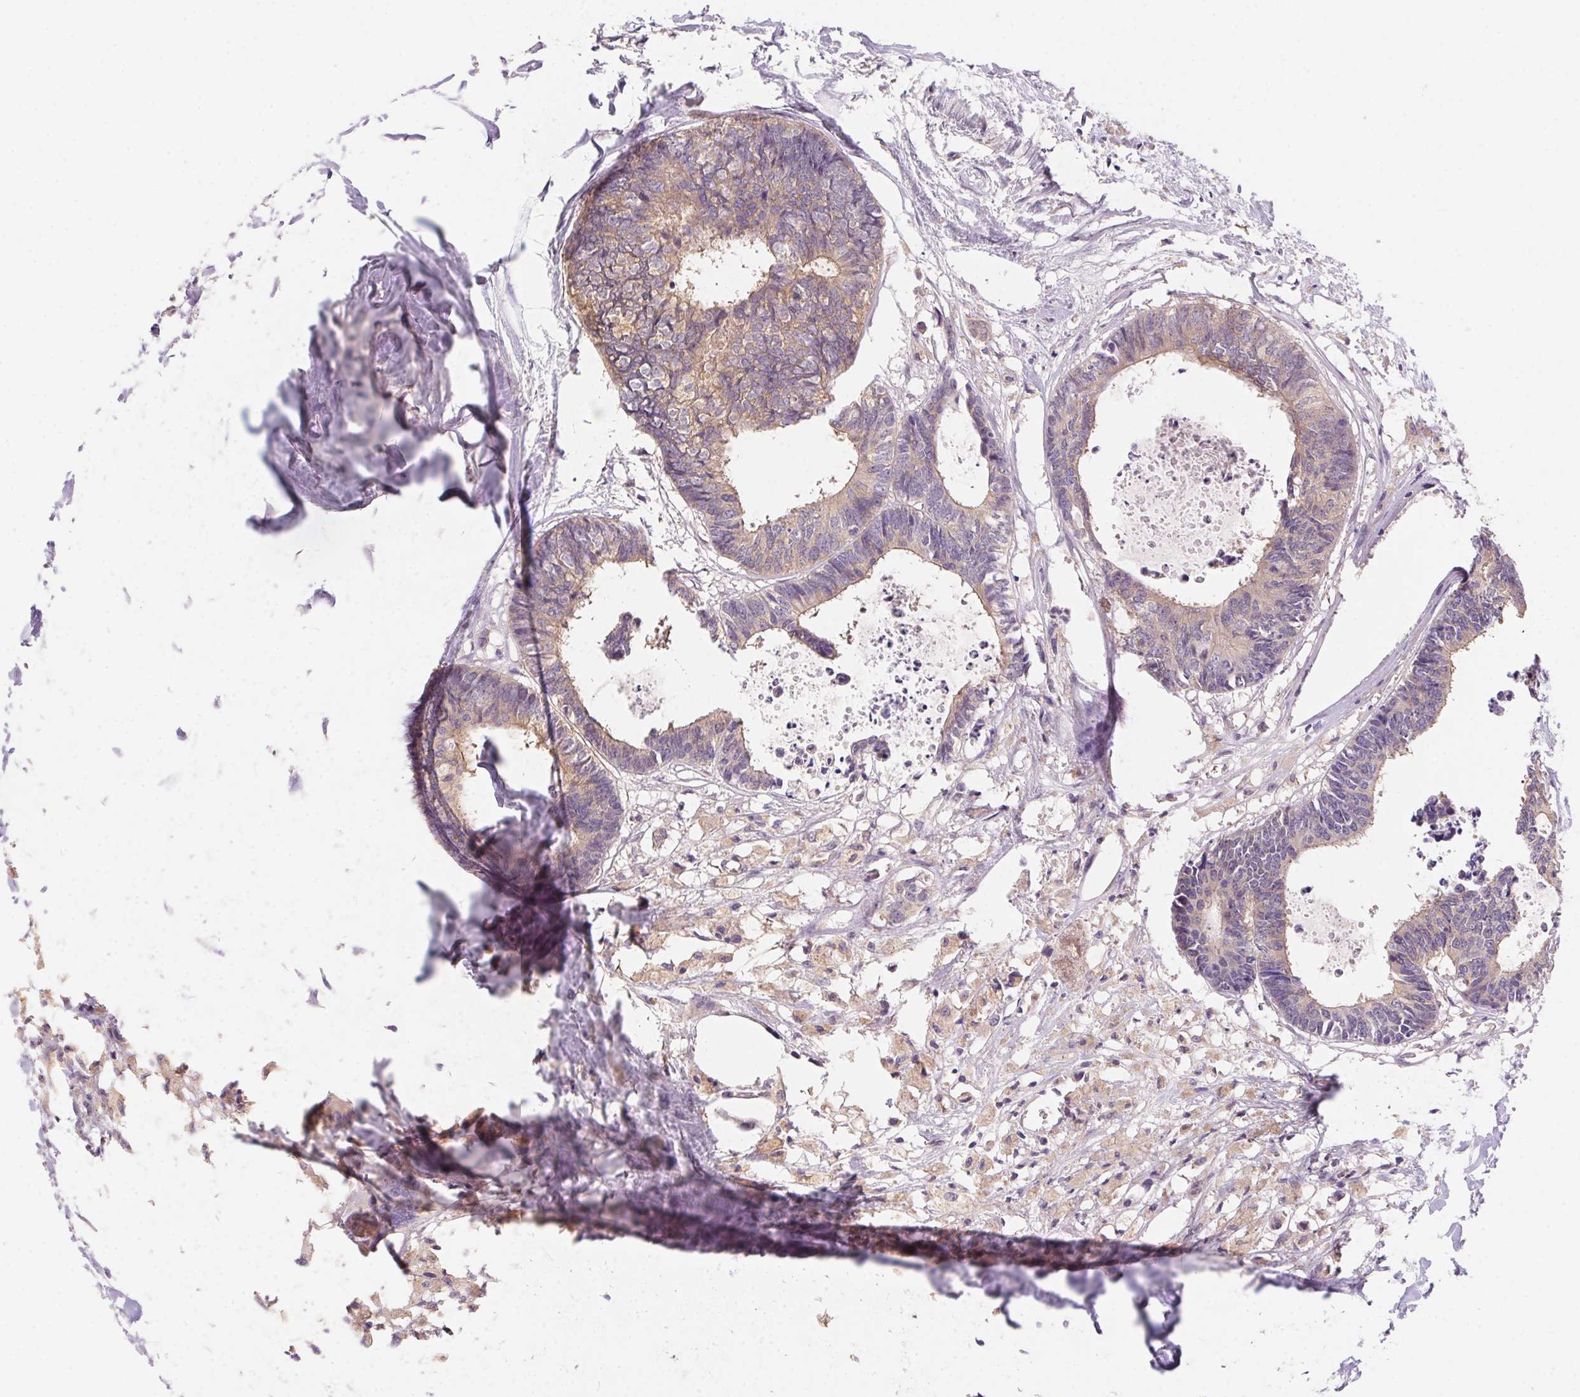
{"staining": {"intensity": "weak", "quantity": "<25%", "location": "cytoplasmic/membranous"}, "tissue": "colorectal cancer", "cell_type": "Tumor cells", "image_type": "cancer", "snomed": [{"axis": "morphology", "description": "Adenocarcinoma, NOS"}, {"axis": "topography", "description": "Colon"}, {"axis": "topography", "description": "Rectum"}], "caption": "Photomicrograph shows no protein expression in tumor cells of adenocarcinoma (colorectal) tissue. (Brightfield microscopy of DAB (3,3'-diaminobenzidine) immunohistochemistry at high magnification).", "gene": "PRKAA1", "patient": {"sex": "male", "age": 57}}